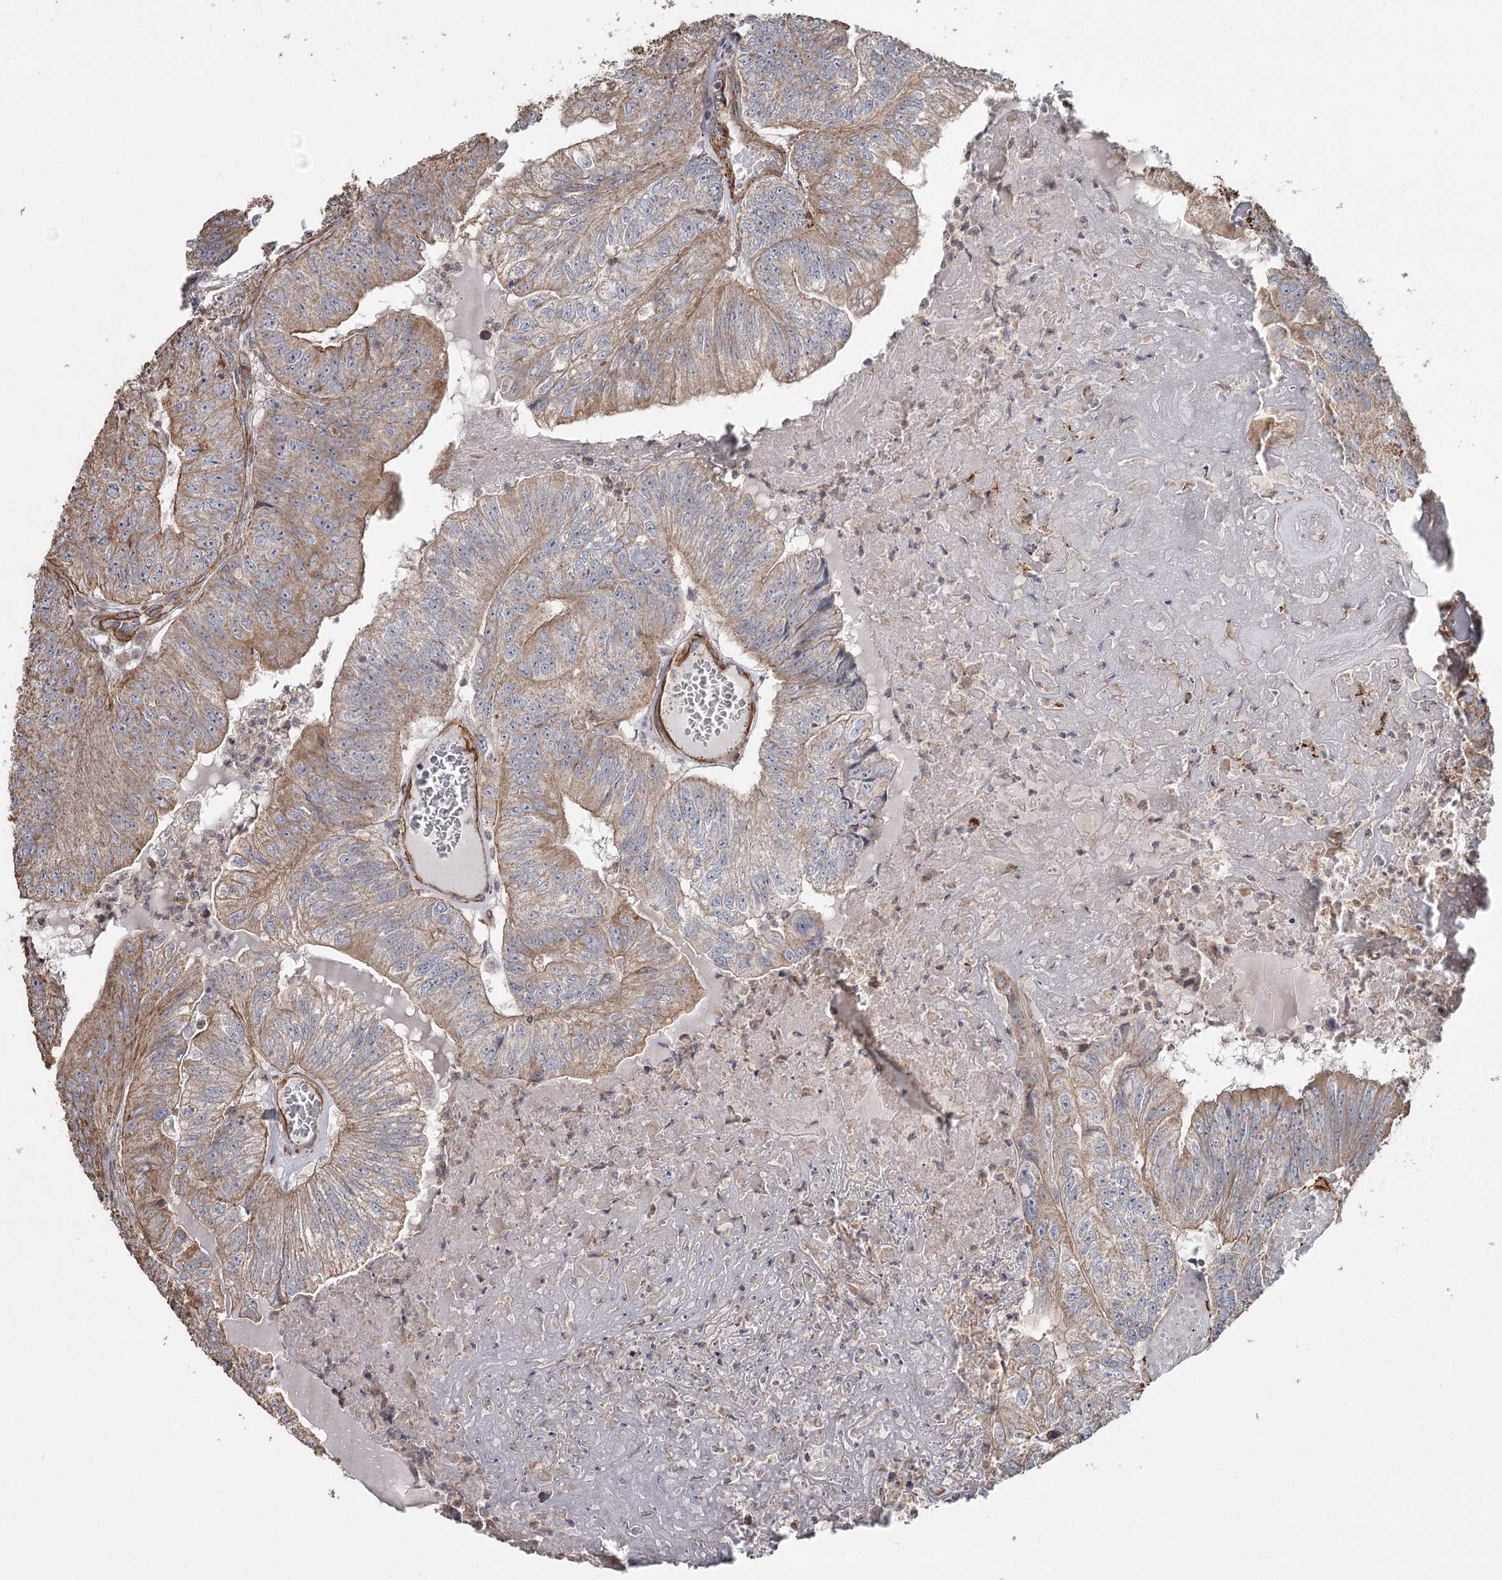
{"staining": {"intensity": "moderate", "quantity": ">75%", "location": "cytoplasmic/membranous"}, "tissue": "colorectal cancer", "cell_type": "Tumor cells", "image_type": "cancer", "snomed": [{"axis": "morphology", "description": "Adenocarcinoma, NOS"}, {"axis": "topography", "description": "Colon"}], "caption": "Brown immunohistochemical staining in colorectal cancer displays moderate cytoplasmic/membranous staining in about >75% of tumor cells.", "gene": "DHRS9", "patient": {"sex": "female", "age": 67}}